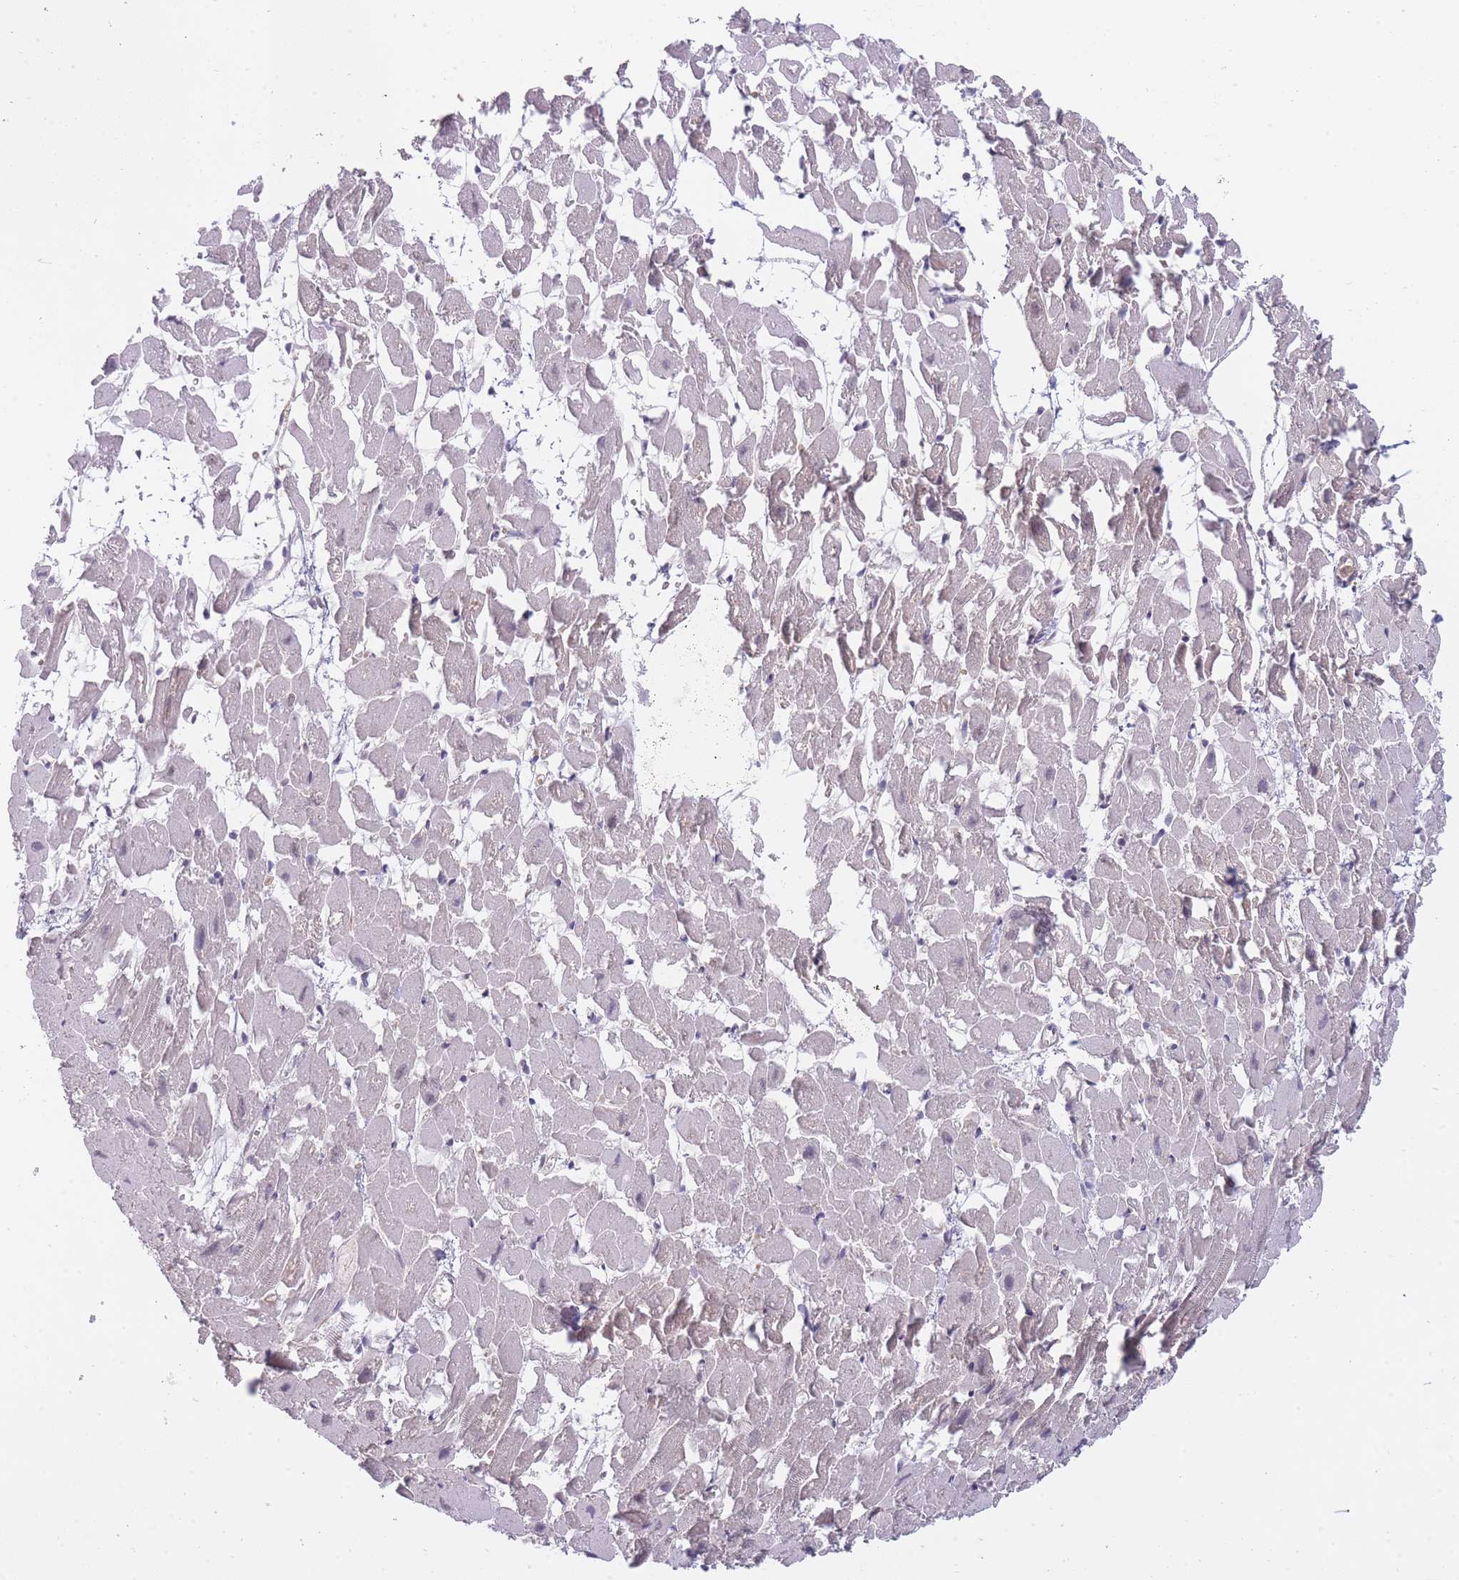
{"staining": {"intensity": "negative", "quantity": "none", "location": "none"}, "tissue": "heart muscle", "cell_type": "Cardiomyocytes", "image_type": "normal", "snomed": [{"axis": "morphology", "description": "Normal tissue, NOS"}, {"axis": "topography", "description": "Heart"}], "caption": "This photomicrograph is of unremarkable heart muscle stained with immunohistochemistry to label a protein in brown with the nuclei are counter-stained blue. There is no staining in cardiomyocytes. Brightfield microscopy of immunohistochemistry stained with DAB (3,3'-diaminobenzidine) (brown) and hematoxylin (blue), captured at high magnification.", "gene": "GOLGA6L1", "patient": {"sex": "female", "age": 64}}